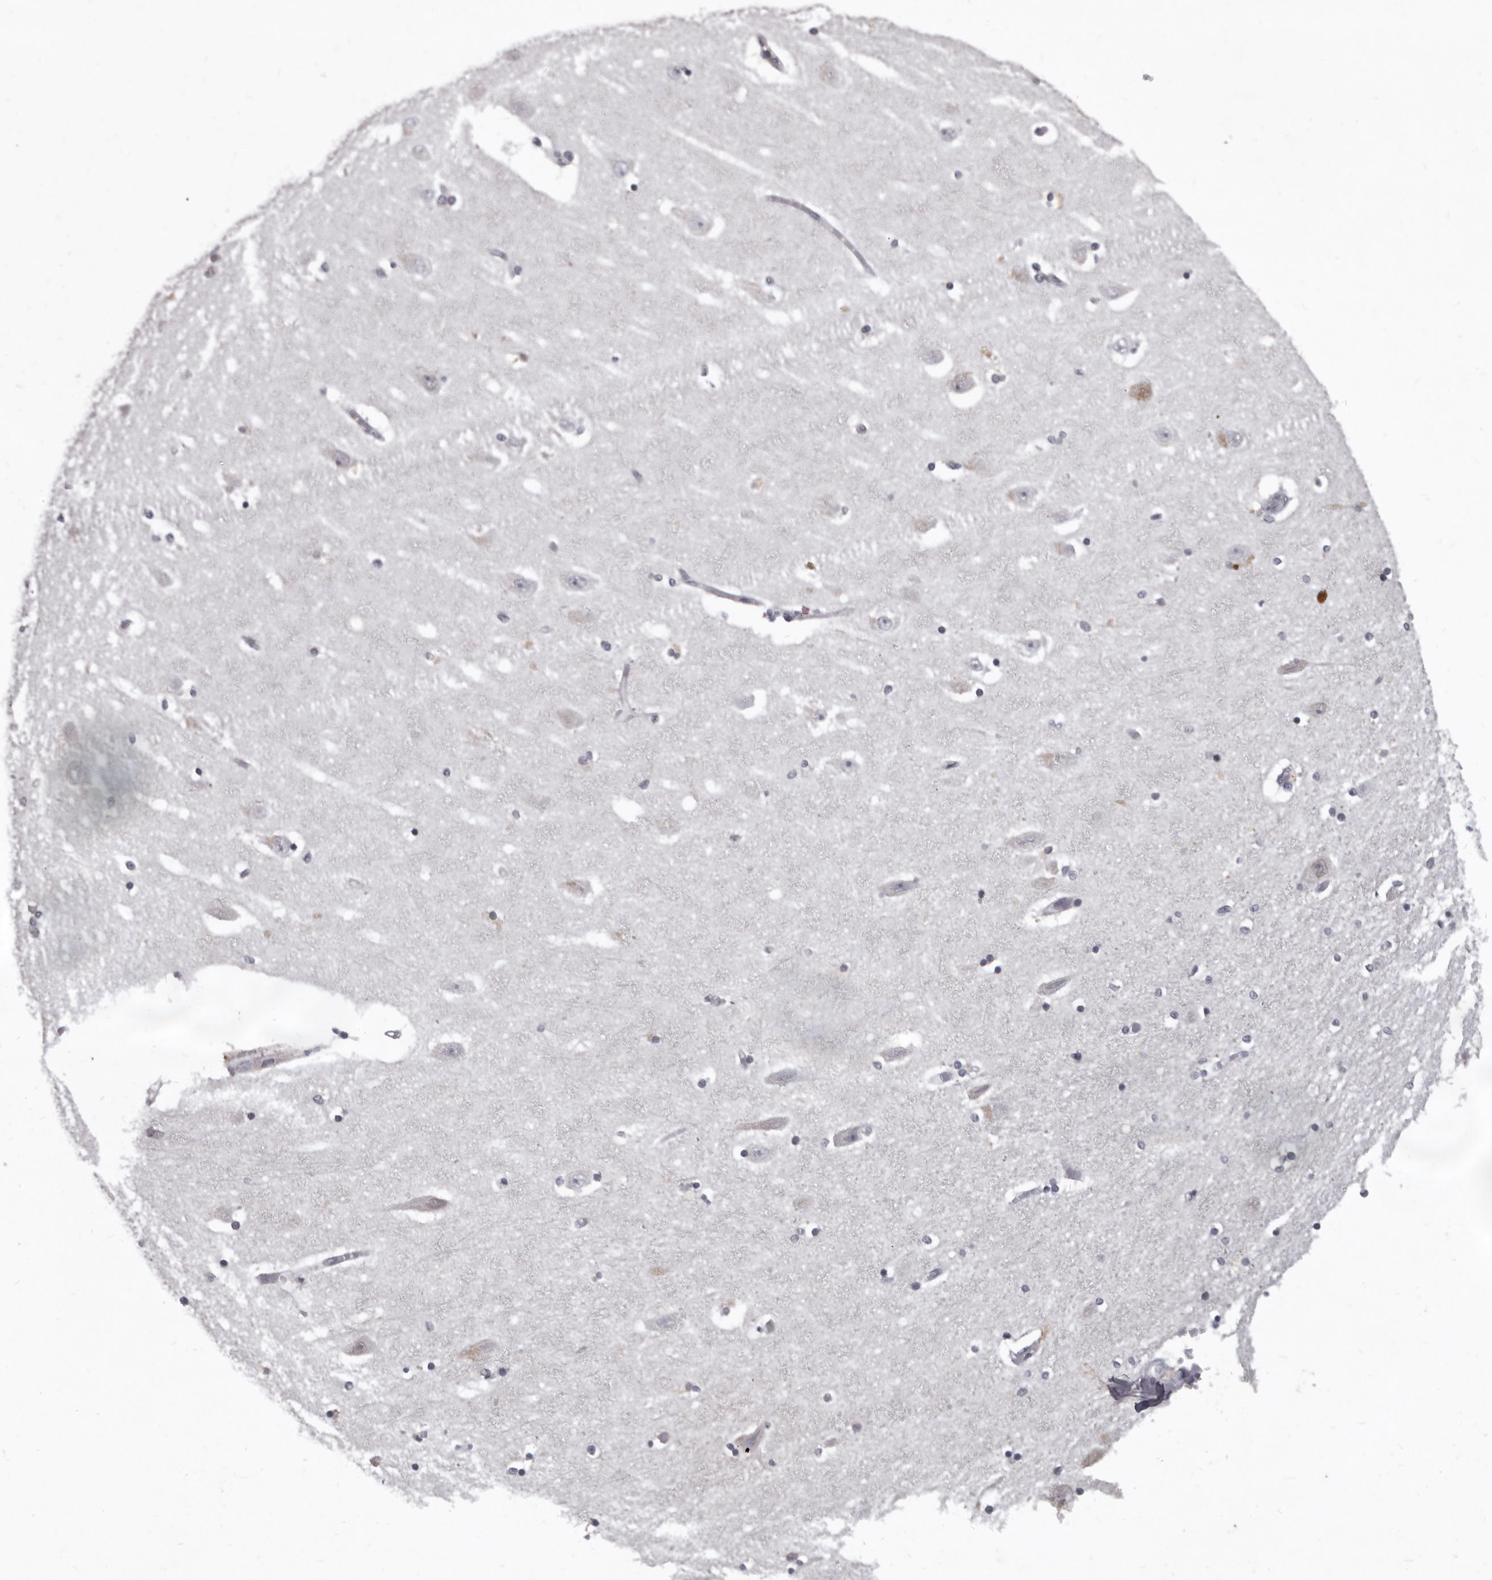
{"staining": {"intensity": "negative", "quantity": "none", "location": "none"}, "tissue": "hippocampus", "cell_type": "Glial cells", "image_type": "normal", "snomed": [{"axis": "morphology", "description": "Normal tissue, NOS"}, {"axis": "topography", "description": "Hippocampus"}], "caption": "High magnification brightfield microscopy of unremarkable hippocampus stained with DAB (brown) and counterstained with hematoxylin (blue): glial cells show no significant positivity. (IHC, brightfield microscopy, high magnification).", "gene": "SULT1E1", "patient": {"sex": "female", "age": 54}}